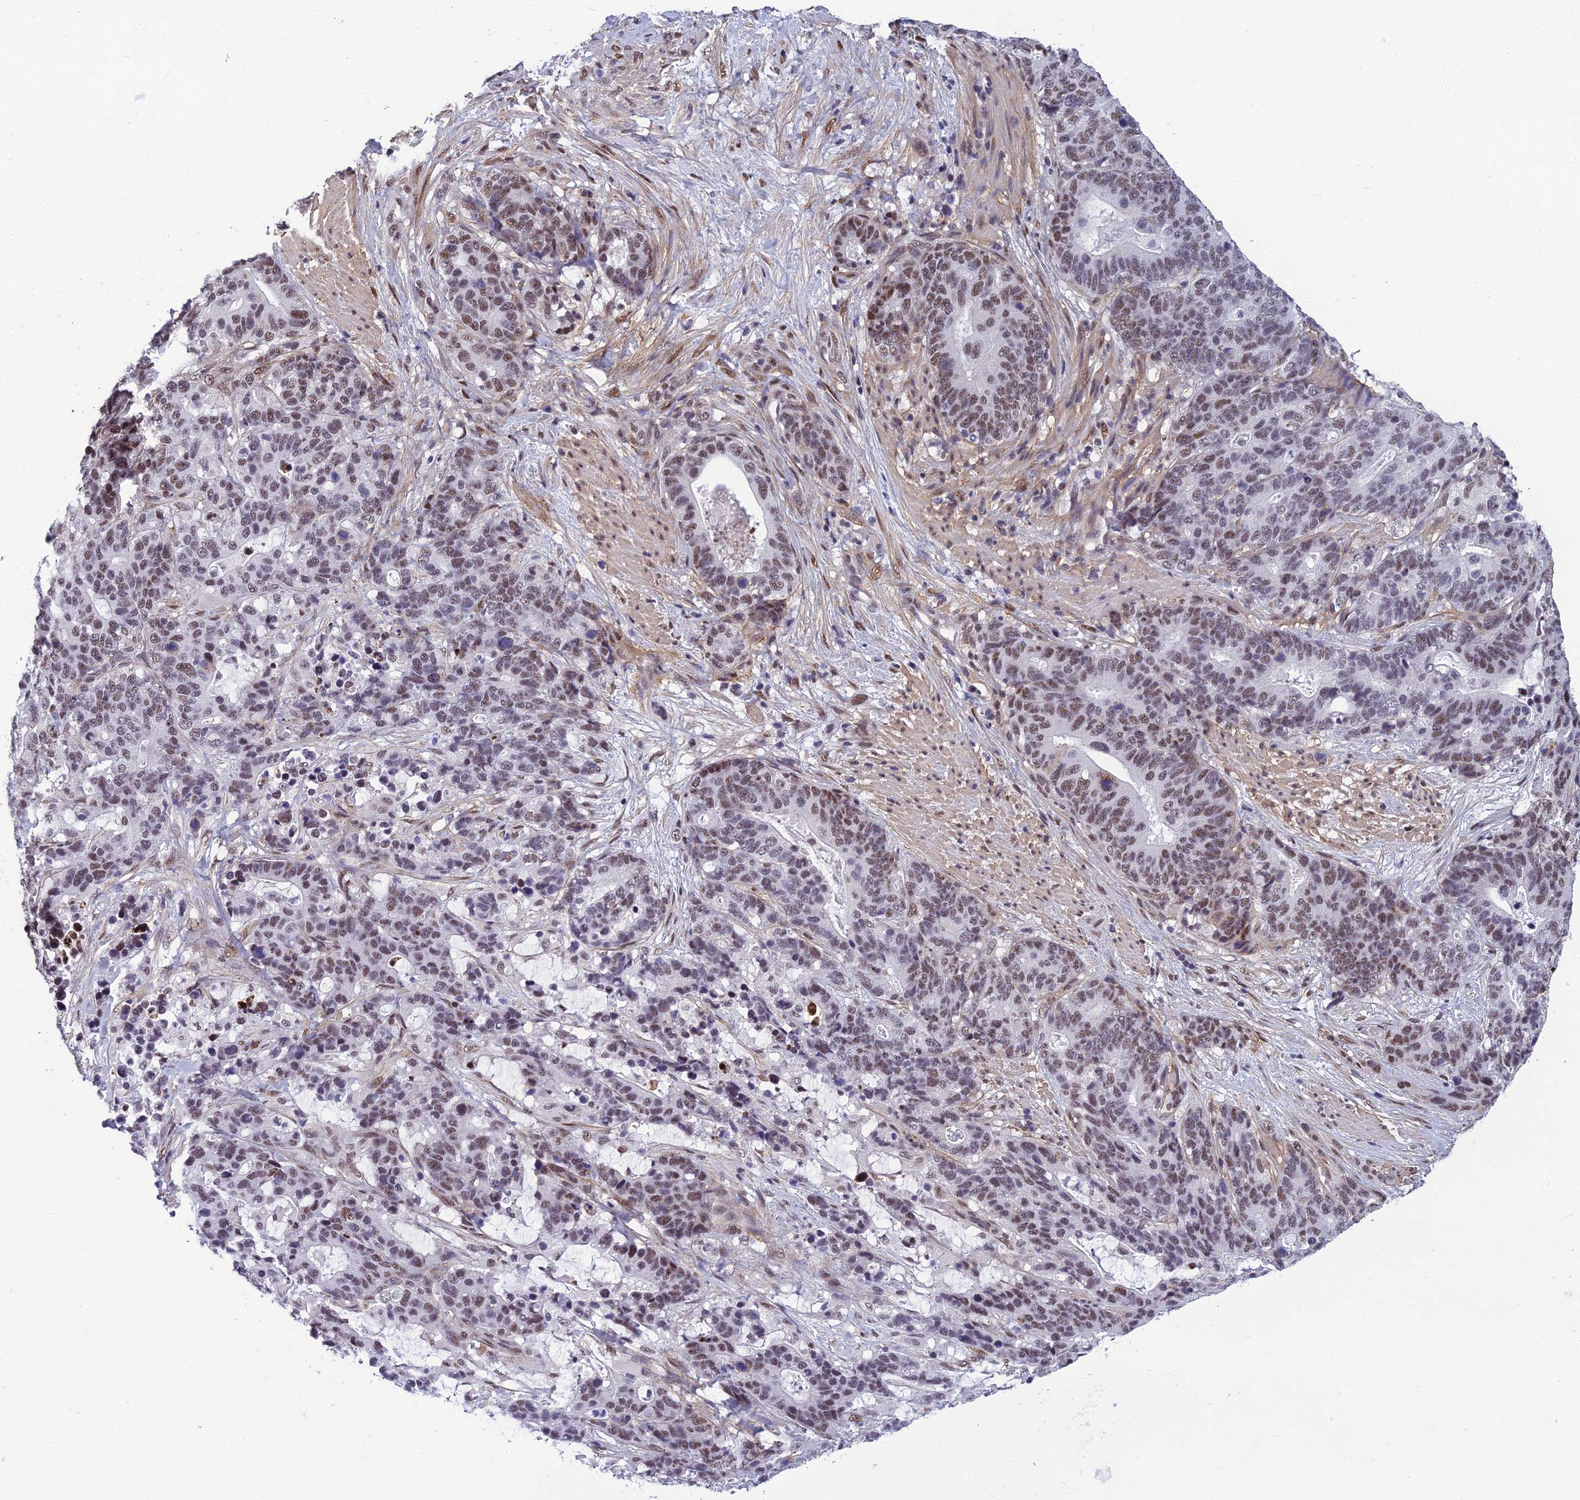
{"staining": {"intensity": "moderate", "quantity": "25%-75%", "location": "nuclear"}, "tissue": "stomach cancer", "cell_type": "Tumor cells", "image_type": "cancer", "snomed": [{"axis": "morphology", "description": "Adenocarcinoma, NOS"}, {"axis": "topography", "description": "Stomach"}], "caption": "The image reveals a brown stain indicating the presence of a protein in the nuclear of tumor cells in adenocarcinoma (stomach).", "gene": "RSRC1", "patient": {"sex": "female", "age": 76}}